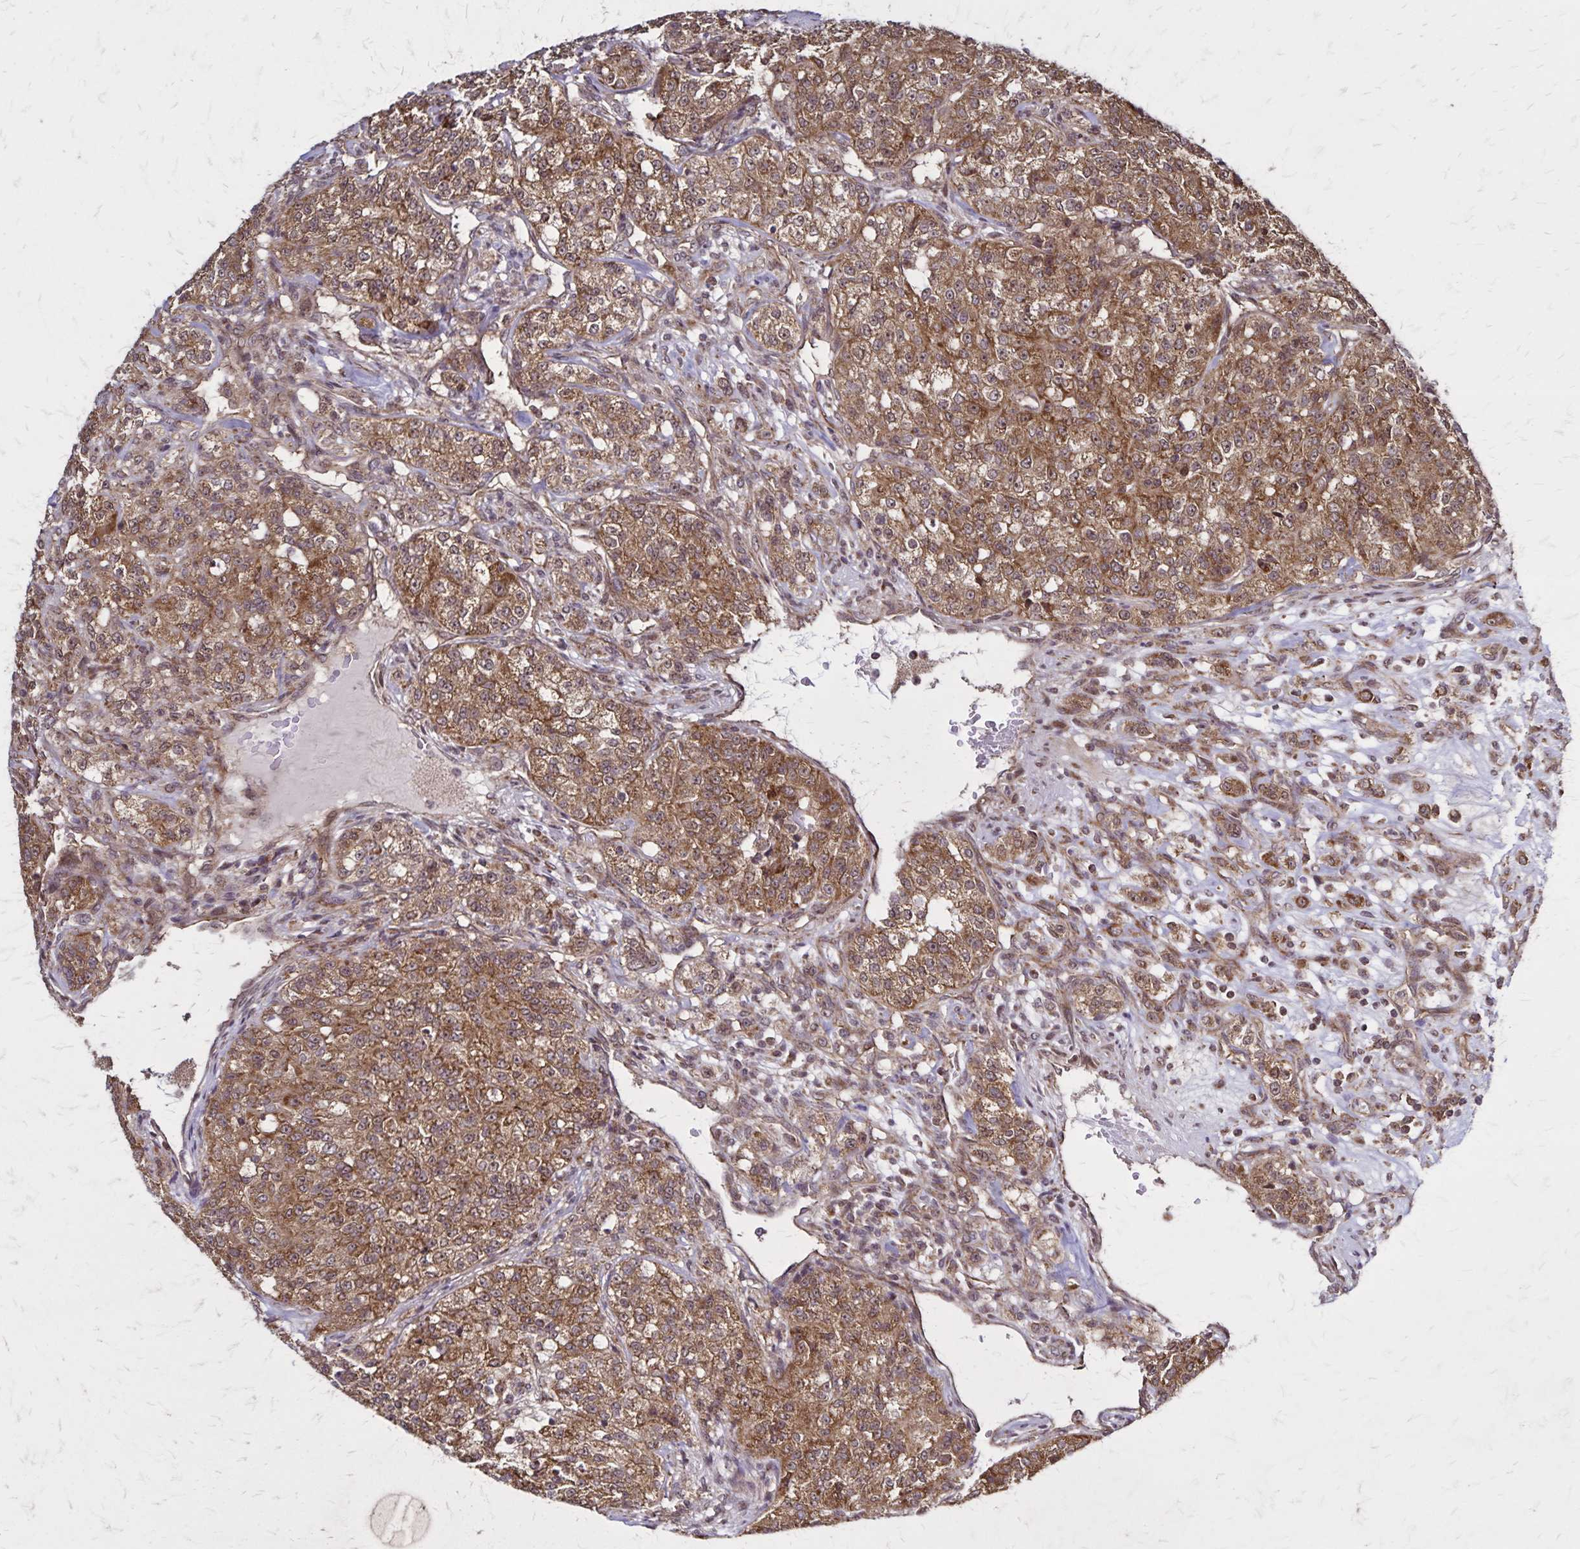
{"staining": {"intensity": "moderate", "quantity": ">75%", "location": "cytoplasmic/membranous,nuclear"}, "tissue": "renal cancer", "cell_type": "Tumor cells", "image_type": "cancer", "snomed": [{"axis": "morphology", "description": "Adenocarcinoma, NOS"}, {"axis": "topography", "description": "Kidney"}], "caption": "Renal adenocarcinoma tissue reveals moderate cytoplasmic/membranous and nuclear expression in approximately >75% of tumor cells", "gene": "NFS1", "patient": {"sex": "female", "age": 63}}